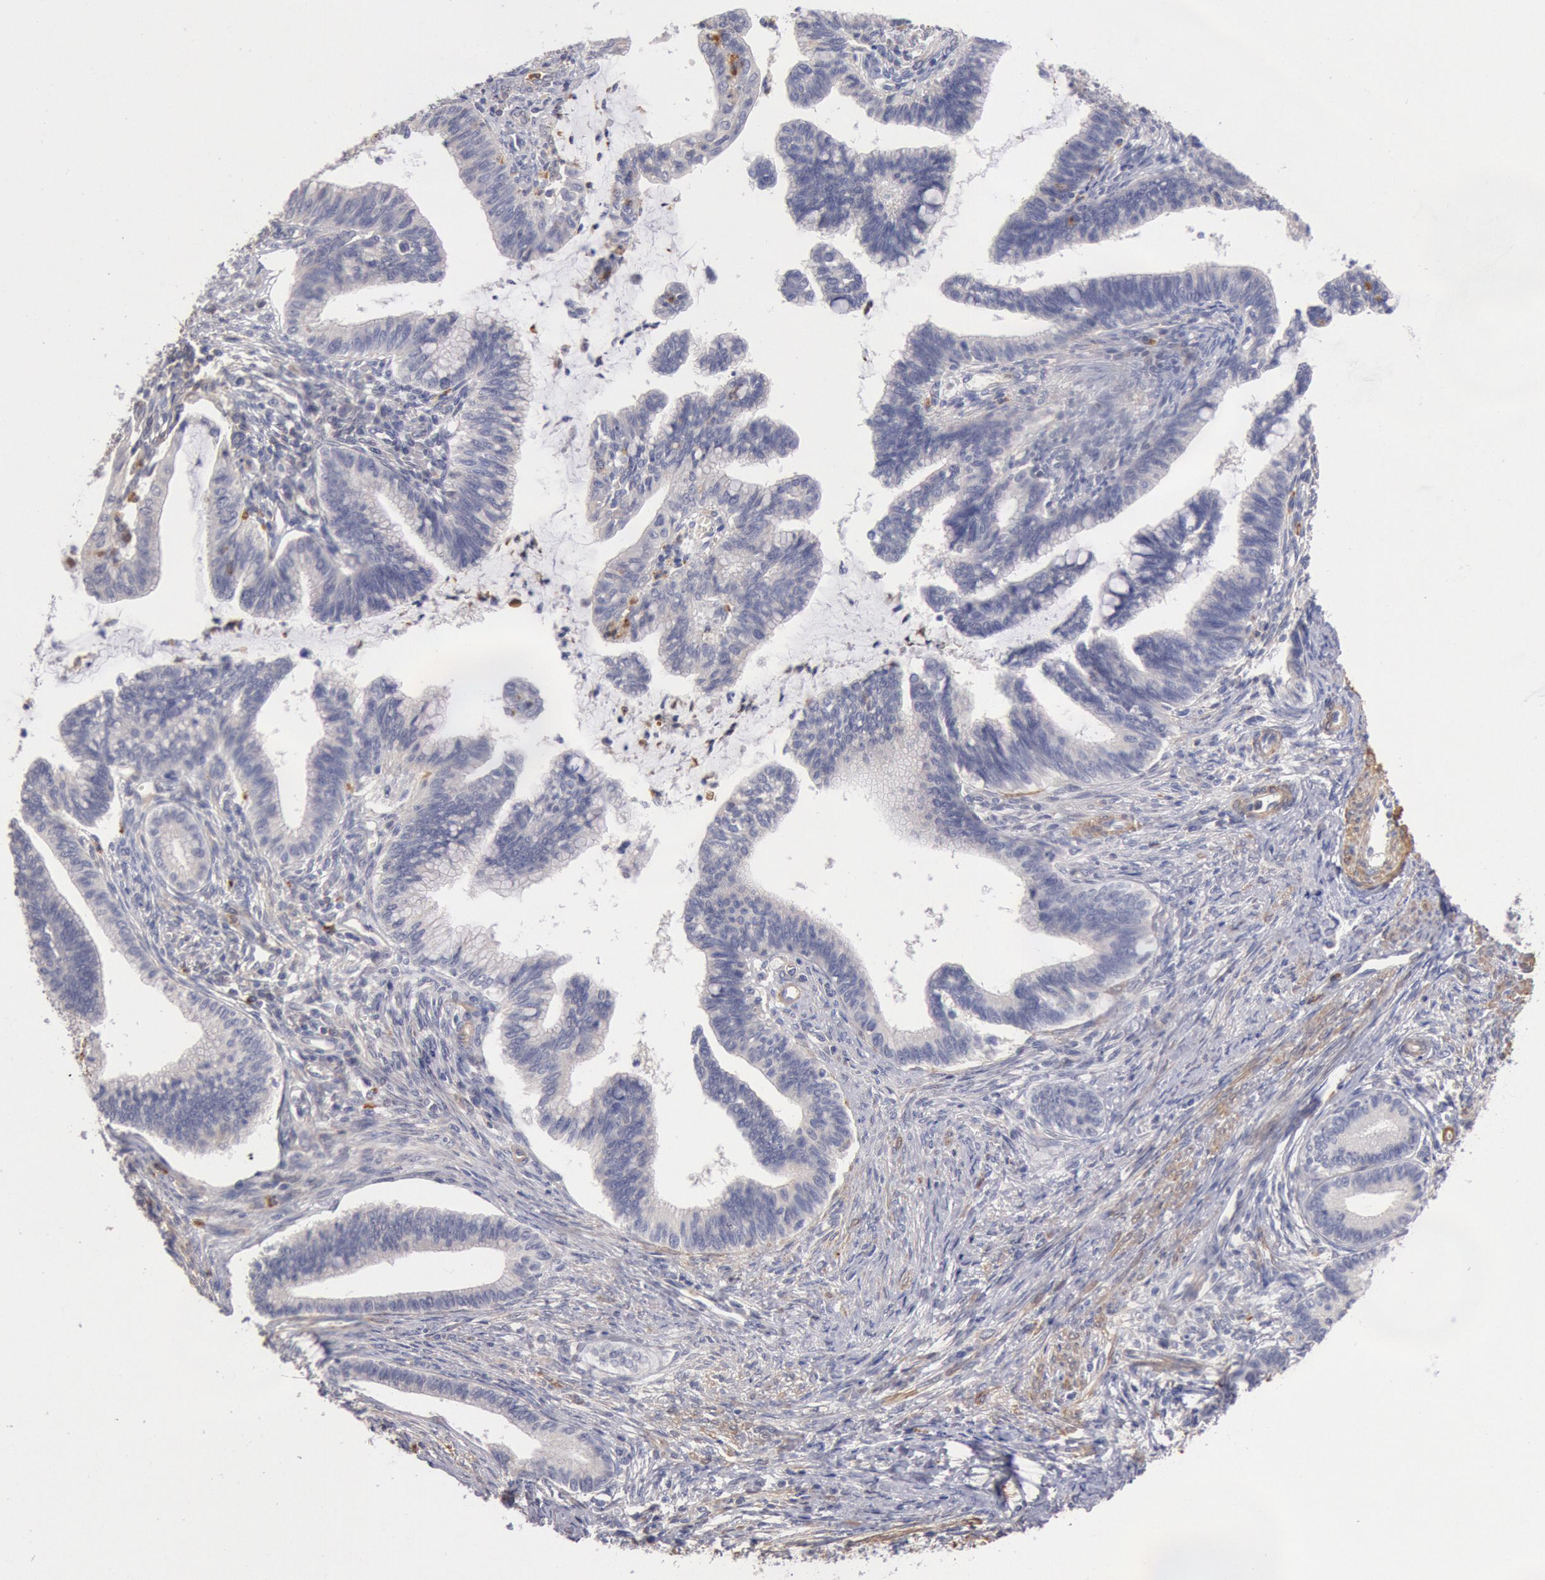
{"staining": {"intensity": "negative", "quantity": "none", "location": "none"}, "tissue": "cervical cancer", "cell_type": "Tumor cells", "image_type": "cancer", "snomed": [{"axis": "morphology", "description": "Adenocarcinoma, NOS"}, {"axis": "topography", "description": "Cervix"}], "caption": "The immunohistochemistry photomicrograph has no significant staining in tumor cells of cervical cancer tissue. Nuclei are stained in blue.", "gene": "TMED8", "patient": {"sex": "female", "age": 36}}